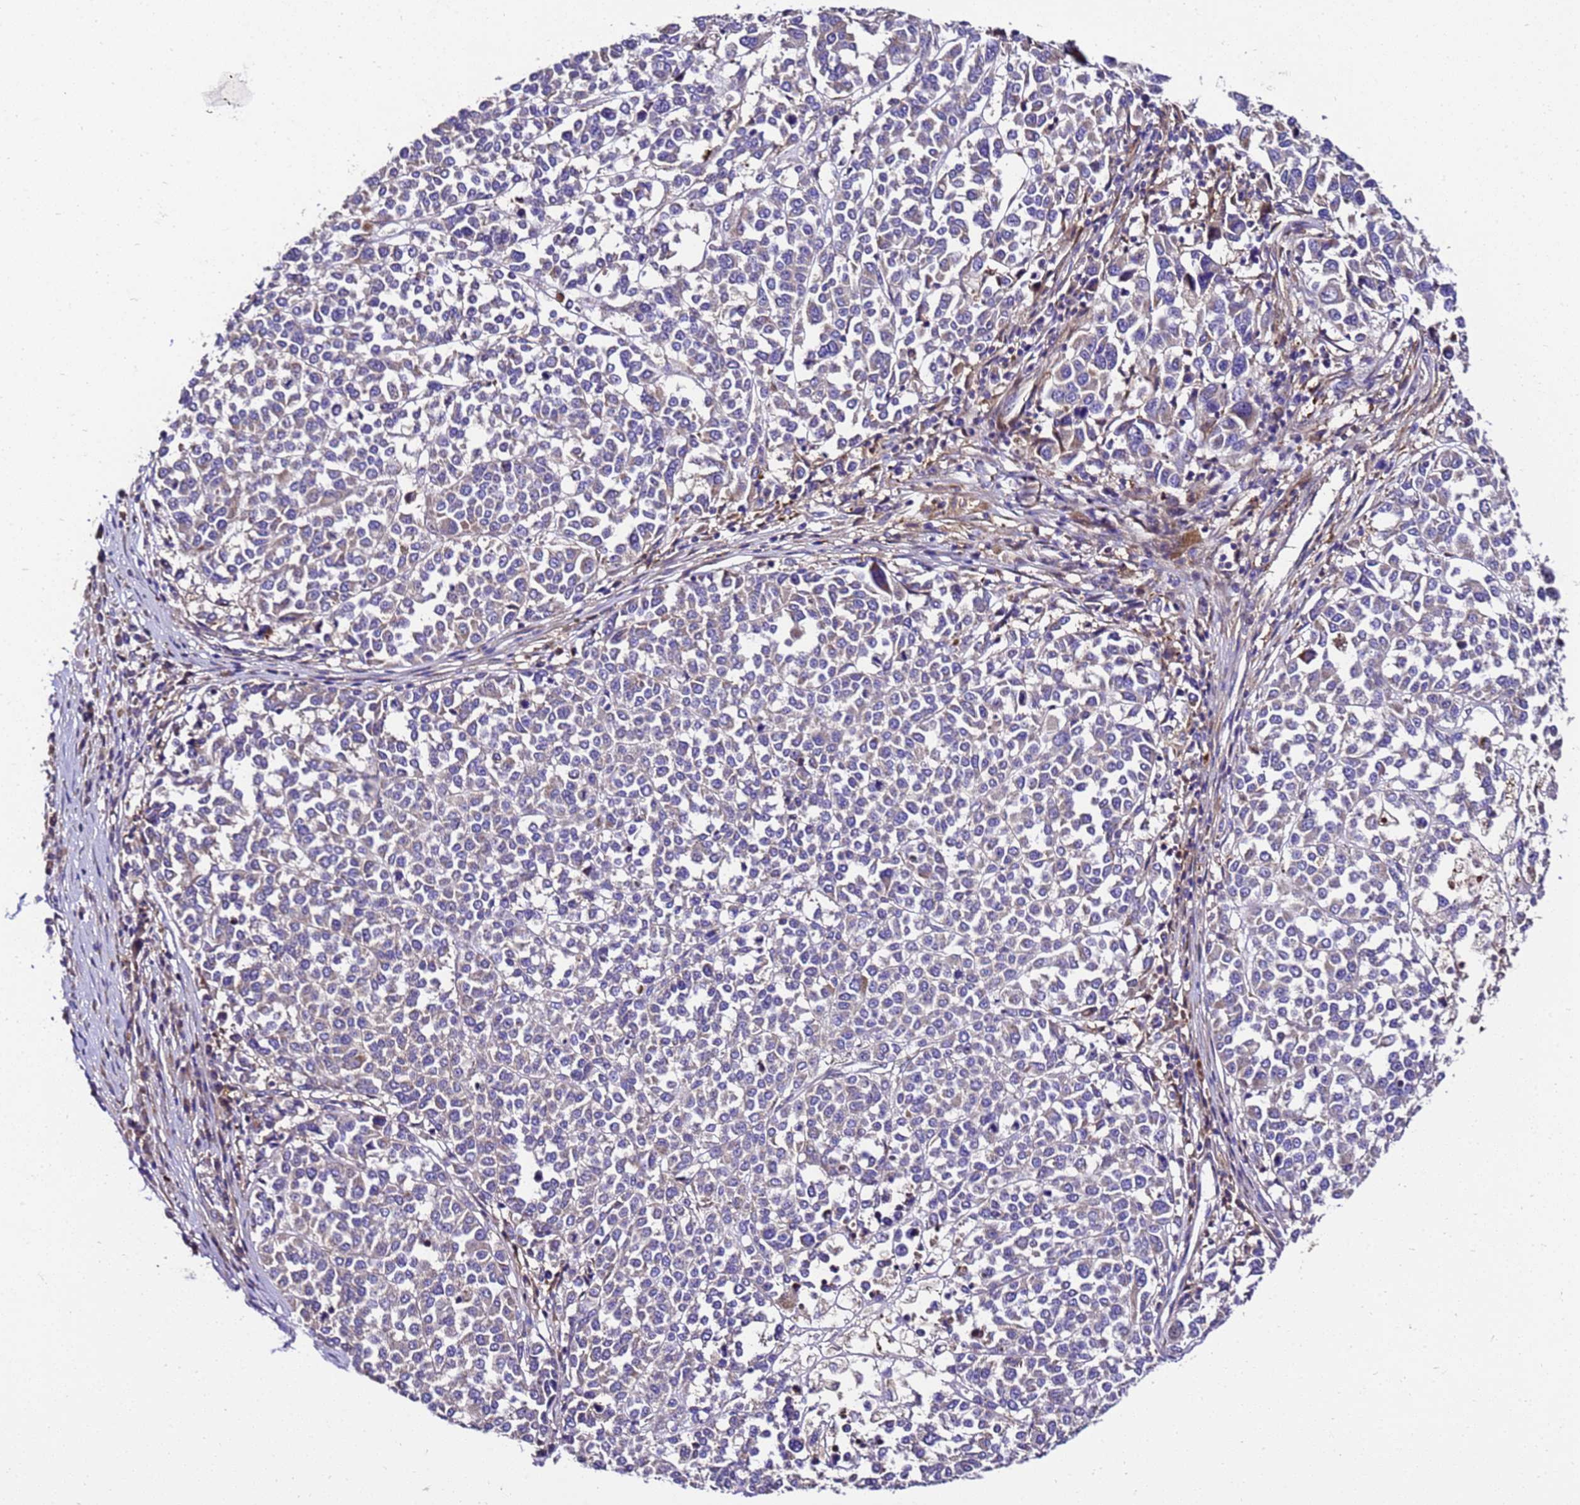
{"staining": {"intensity": "negative", "quantity": "none", "location": "none"}, "tissue": "melanoma", "cell_type": "Tumor cells", "image_type": "cancer", "snomed": [{"axis": "morphology", "description": "Malignant melanoma, Metastatic site"}, {"axis": "topography", "description": "Lymph node"}], "caption": "There is no significant positivity in tumor cells of melanoma.", "gene": "ZNF417", "patient": {"sex": "male", "age": 44}}